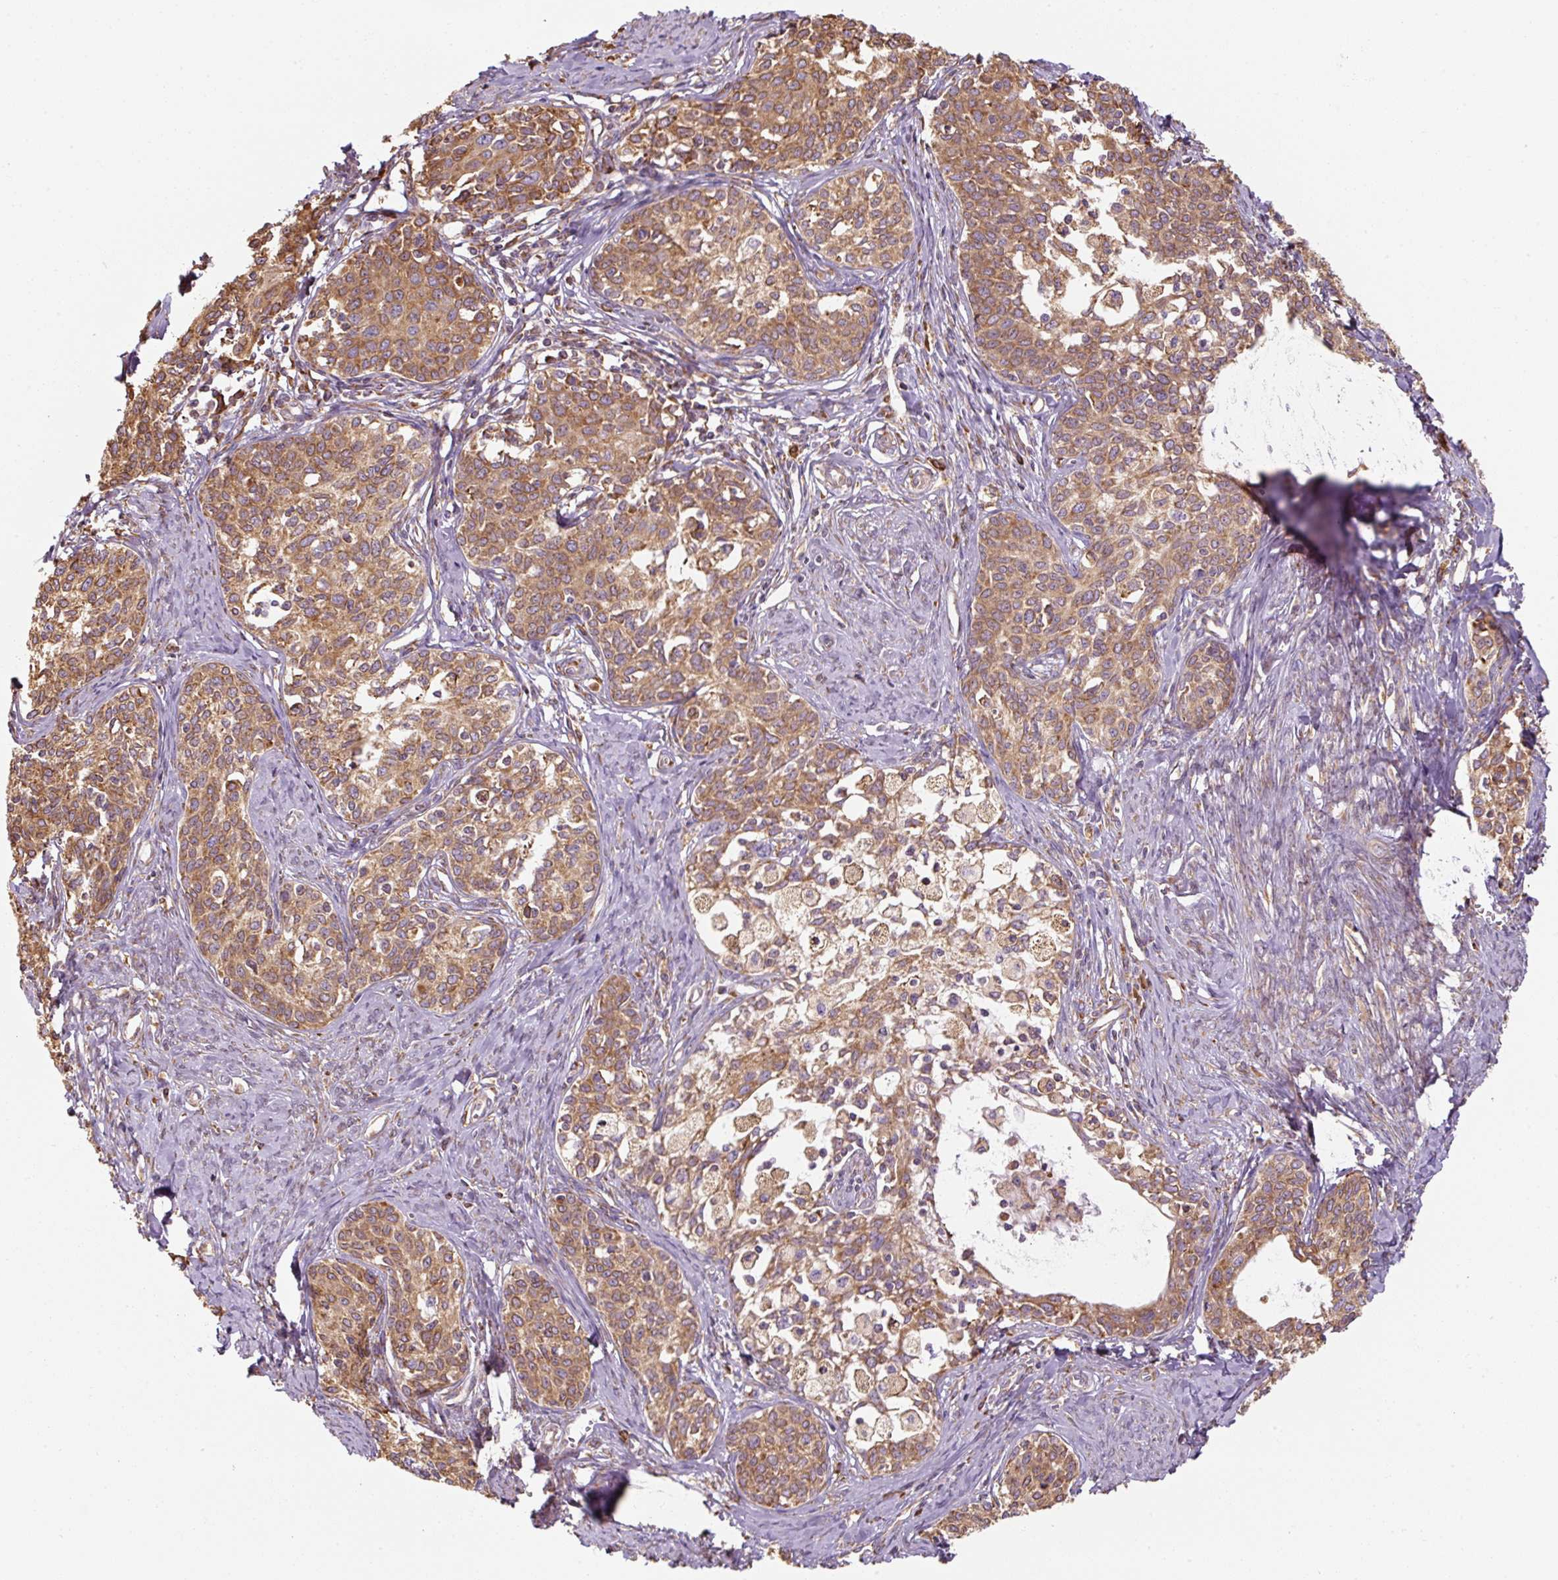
{"staining": {"intensity": "moderate", "quantity": ">75%", "location": "cytoplasmic/membranous"}, "tissue": "cervical cancer", "cell_type": "Tumor cells", "image_type": "cancer", "snomed": [{"axis": "morphology", "description": "Squamous cell carcinoma, NOS"}, {"axis": "morphology", "description": "Adenocarcinoma, NOS"}, {"axis": "topography", "description": "Cervix"}], "caption": "Protein positivity by IHC shows moderate cytoplasmic/membranous staining in approximately >75% of tumor cells in cervical cancer.", "gene": "PRKCSH", "patient": {"sex": "female", "age": 52}}